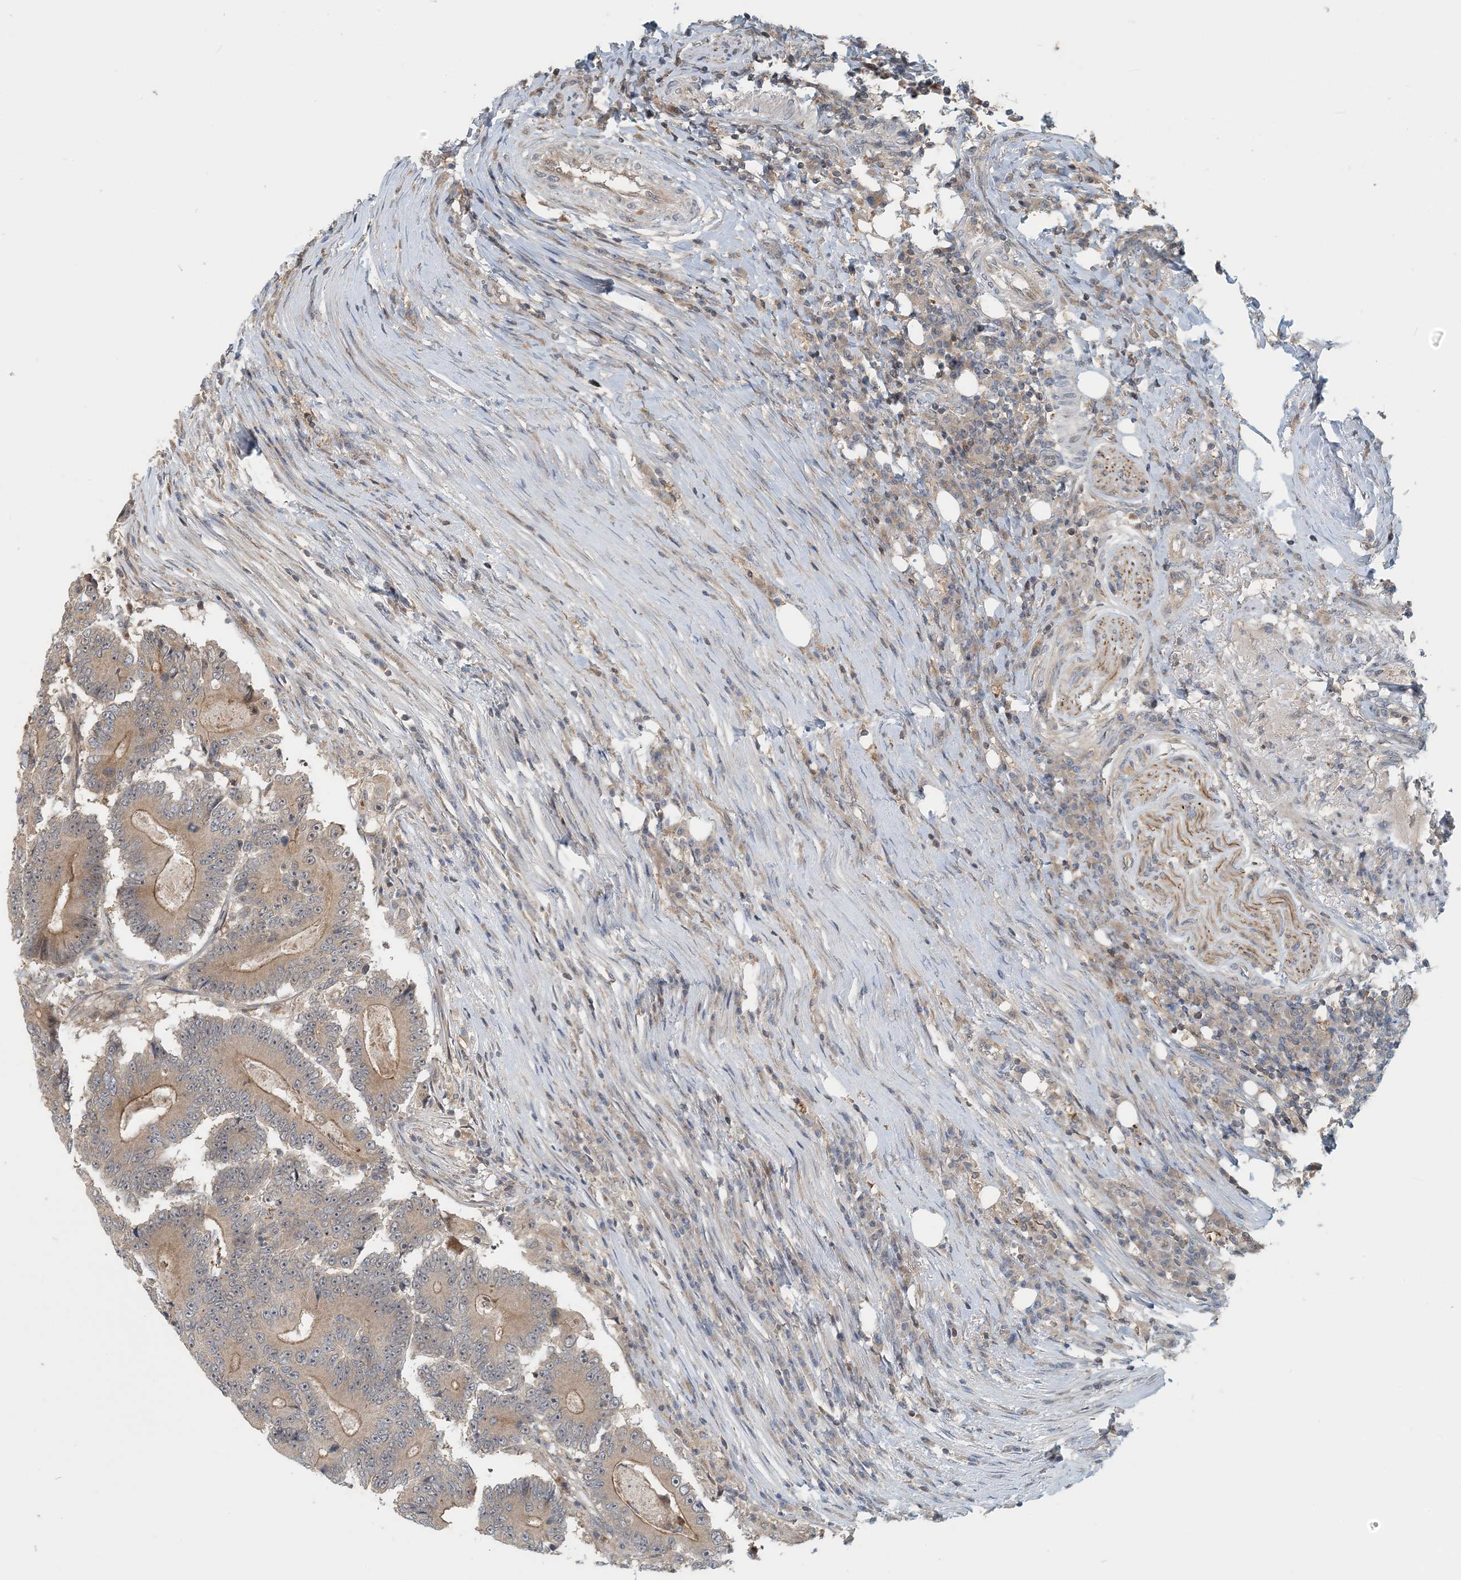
{"staining": {"intensity": "moderate", "quantity": "<25%", "location": "cytoplasmic/membranous"}, "tissue": "colorectal cancer", "cell_type": "Tumor cells", "image_type": "cancer", "snomed": [{"axis": "morphology", "description": "Adenocarcinoma, NOS"}, {"axis": "topography", "description": "Colon"}], "caption": "Brown immunohistochemical staining in human colorectal cancer (adenocarcinoma) reveals moderate cytoplasmic/membranous staining in approximately <25% of tumor cells.", "gene": "ZBTB3", "patient": {"sex": "male", "age": 83}}